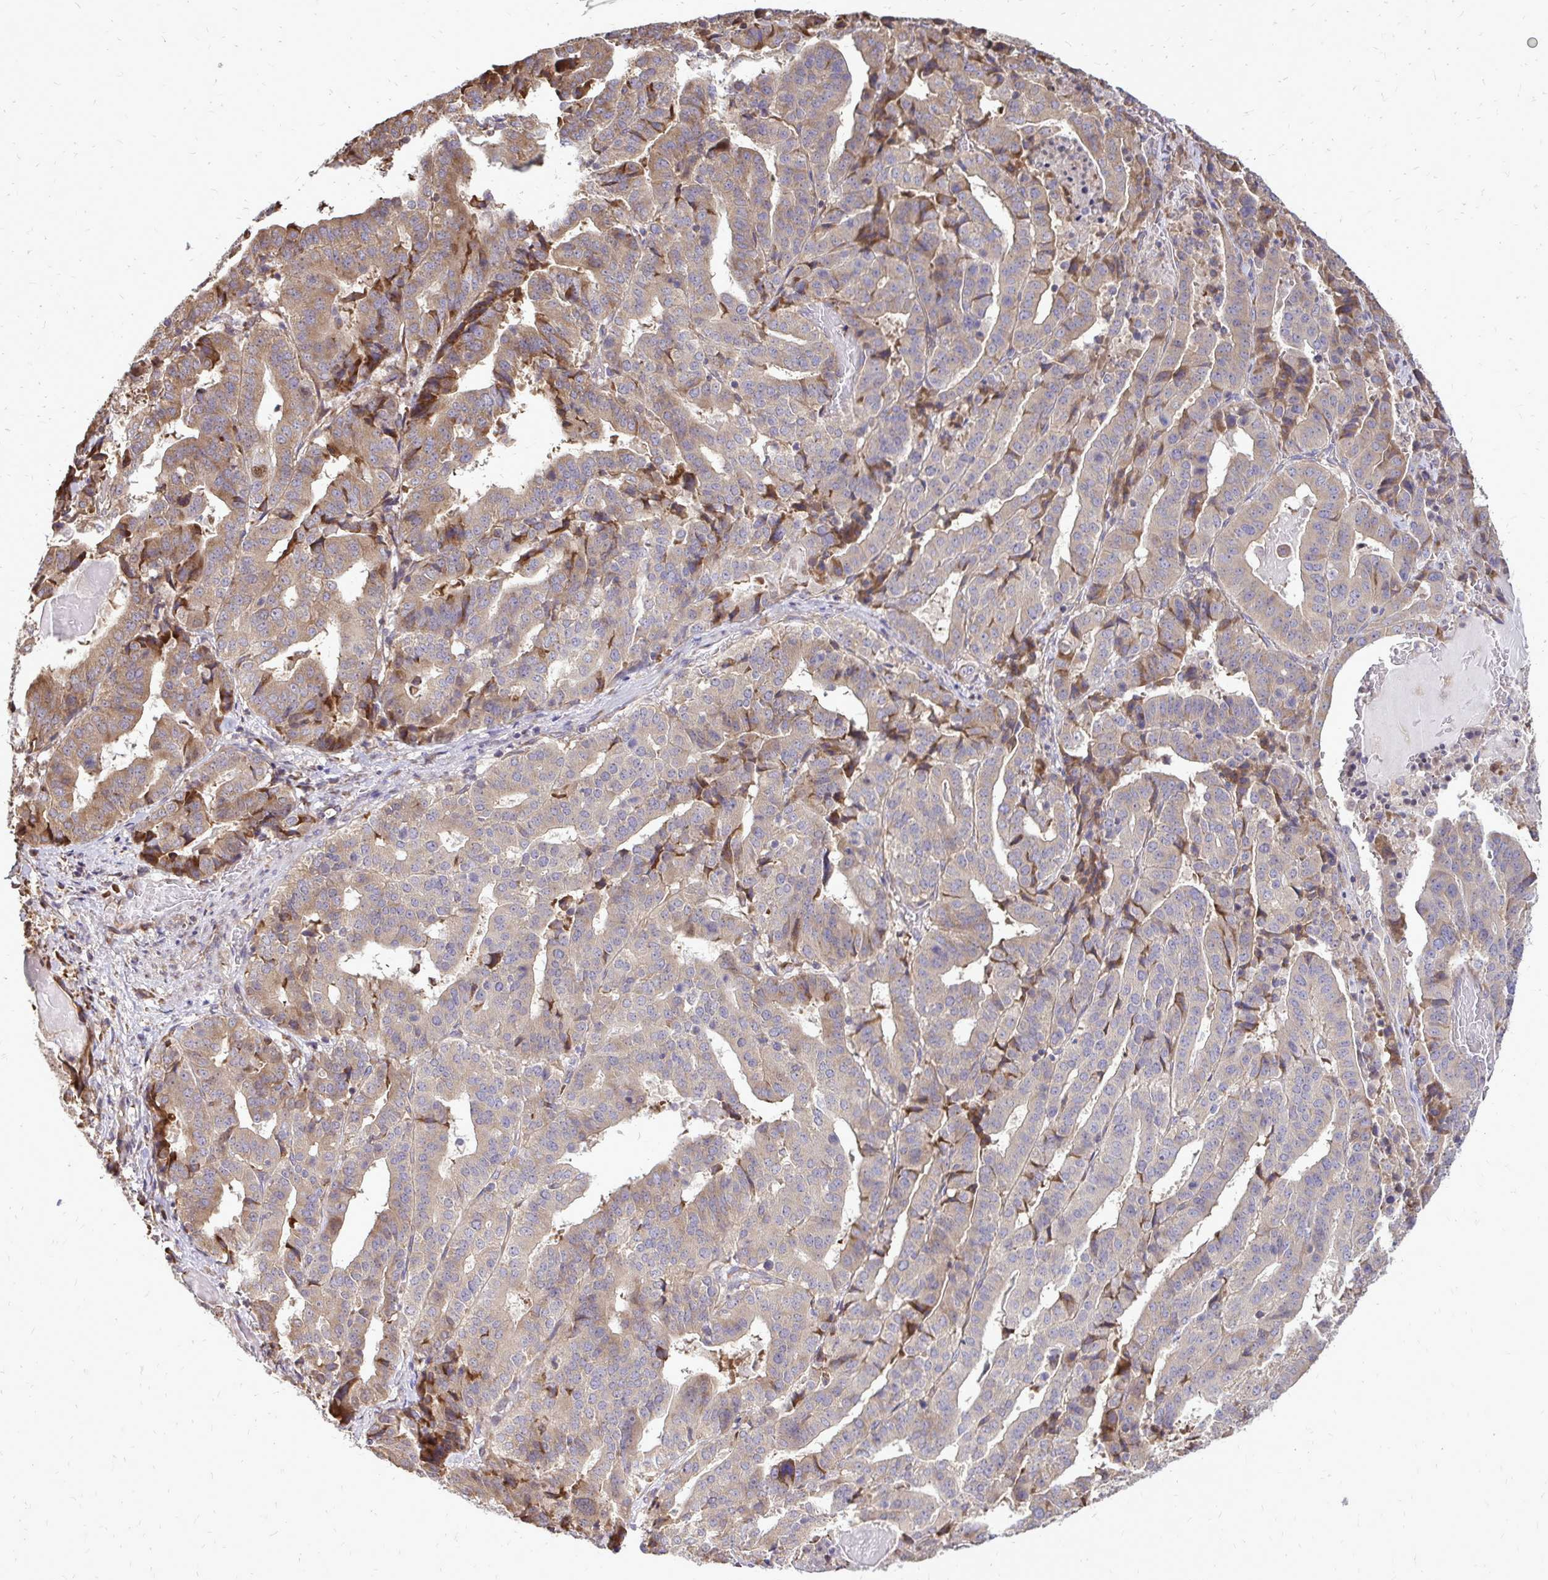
{"staining": {"intensity": "moderate", "quantity": ">75%", "location": "cytoplasmic/membranous"}, "tissue": "stomach cancer", "cell_type": "Tumor cells", "image_type": "cancer", "snomed": [{"axis": "morphology", "description": "Adenocarcinoma, NOS"}, {"axis": "topography", "description": "Stomach"}], "caption": "Protein staining by IHC reveals moderate cytoplasmic/membranous expression in approximately >75% of tumor cells in stomach adenocarcinoma.", "gene": "RPS3", "patient": {"sex": "male", "age": 48}}